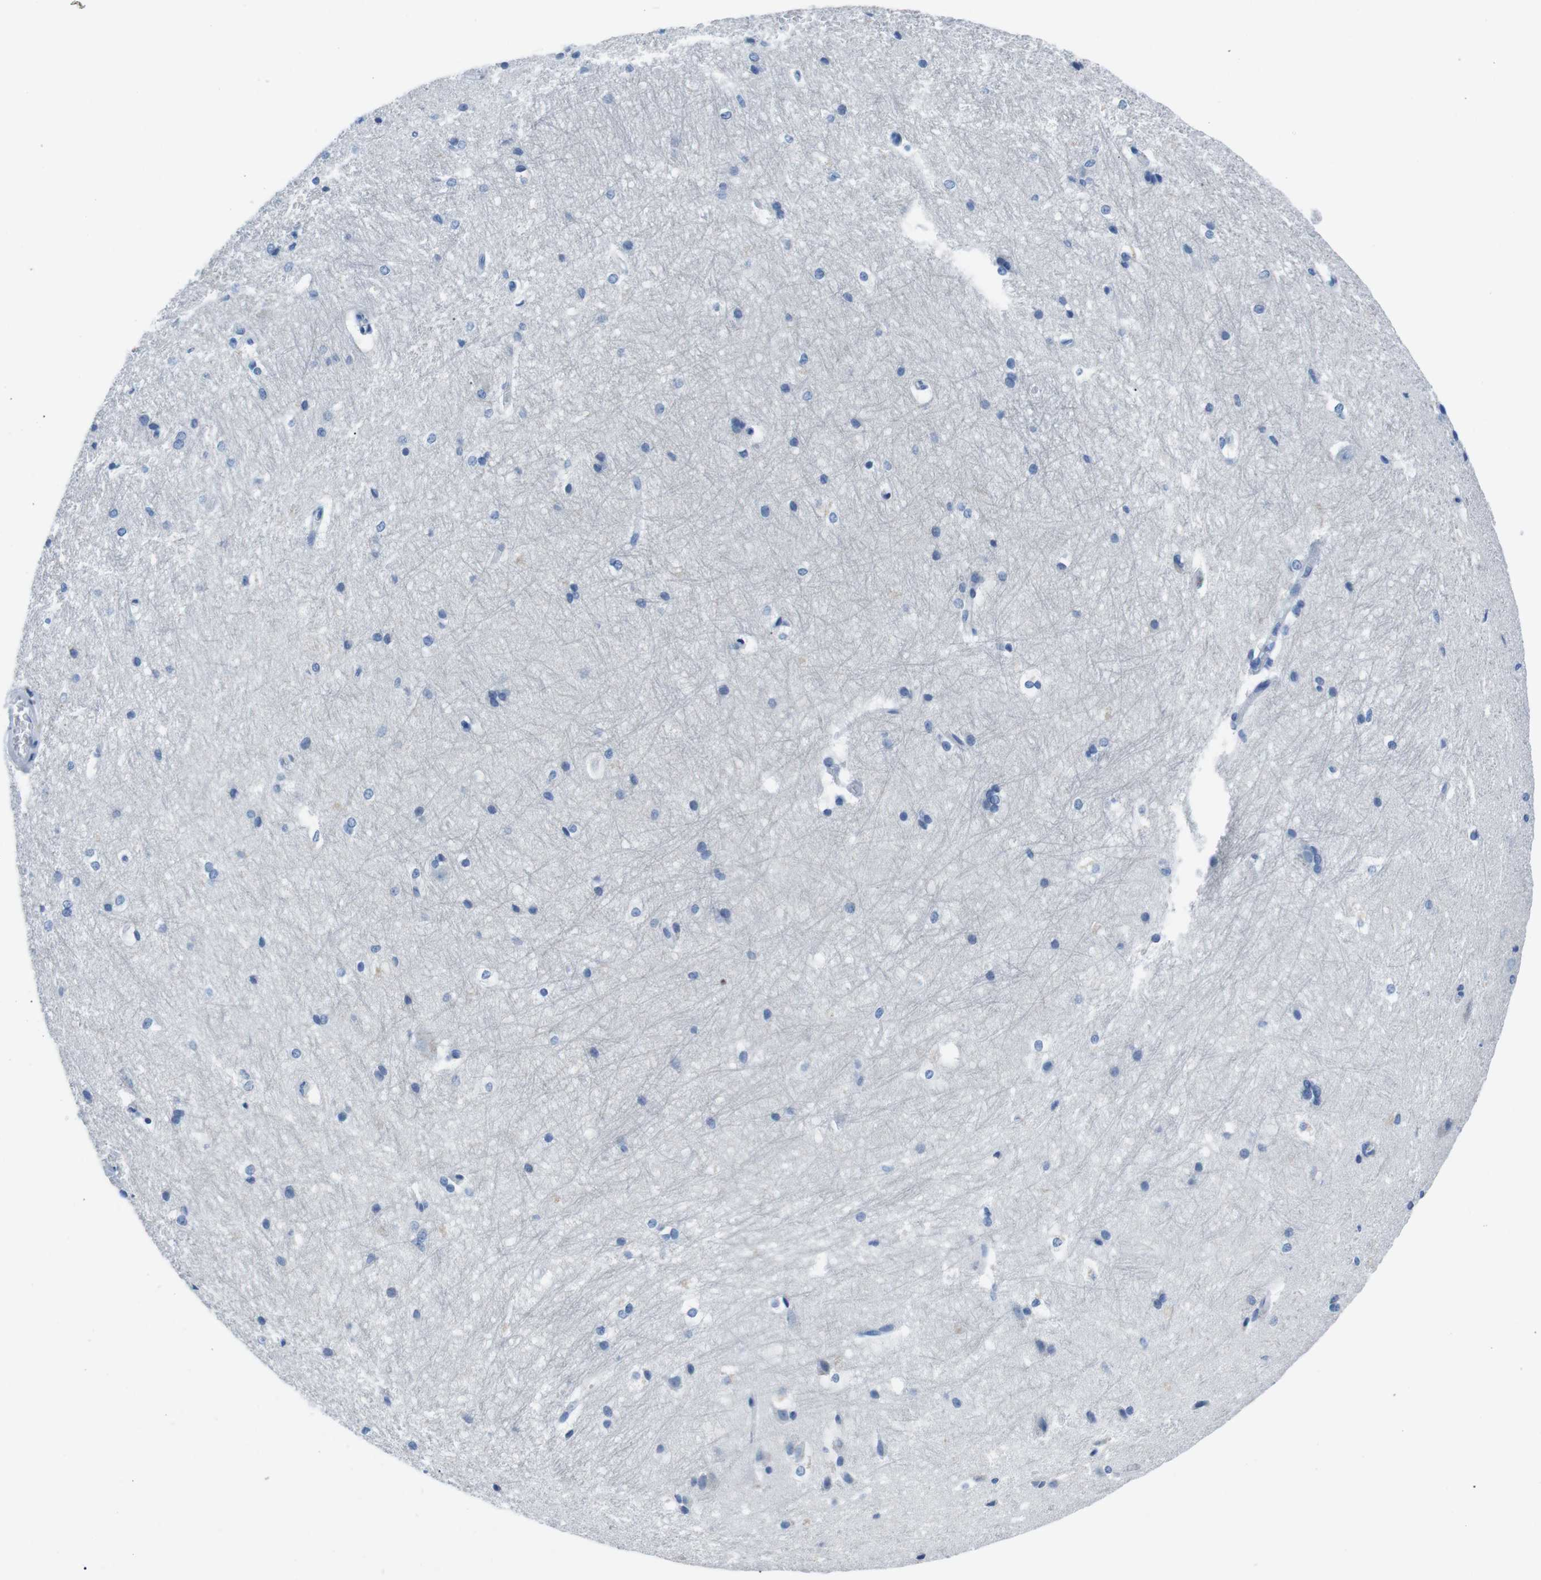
{"staining": {"intensity": "negative", "quantity": "none", "location": "none"}, "tissue": "hippocampus", "cell_type": "Glial cells", "image_type": "normal", "snomed": [{"axis": "morphology", "description": "Normal tissue, NOS"}, {"axis": "topography", "description": "Hippocampus"}], "caption": "IHC image of unremarkable hippocampus stained for a protein (brown), which displays no positivity in glial cells. (DAB immunohistochemistry with hematoxylin counter stain).", "gene": "MUC2", "patient": {"sex": "female", "age": 19}}